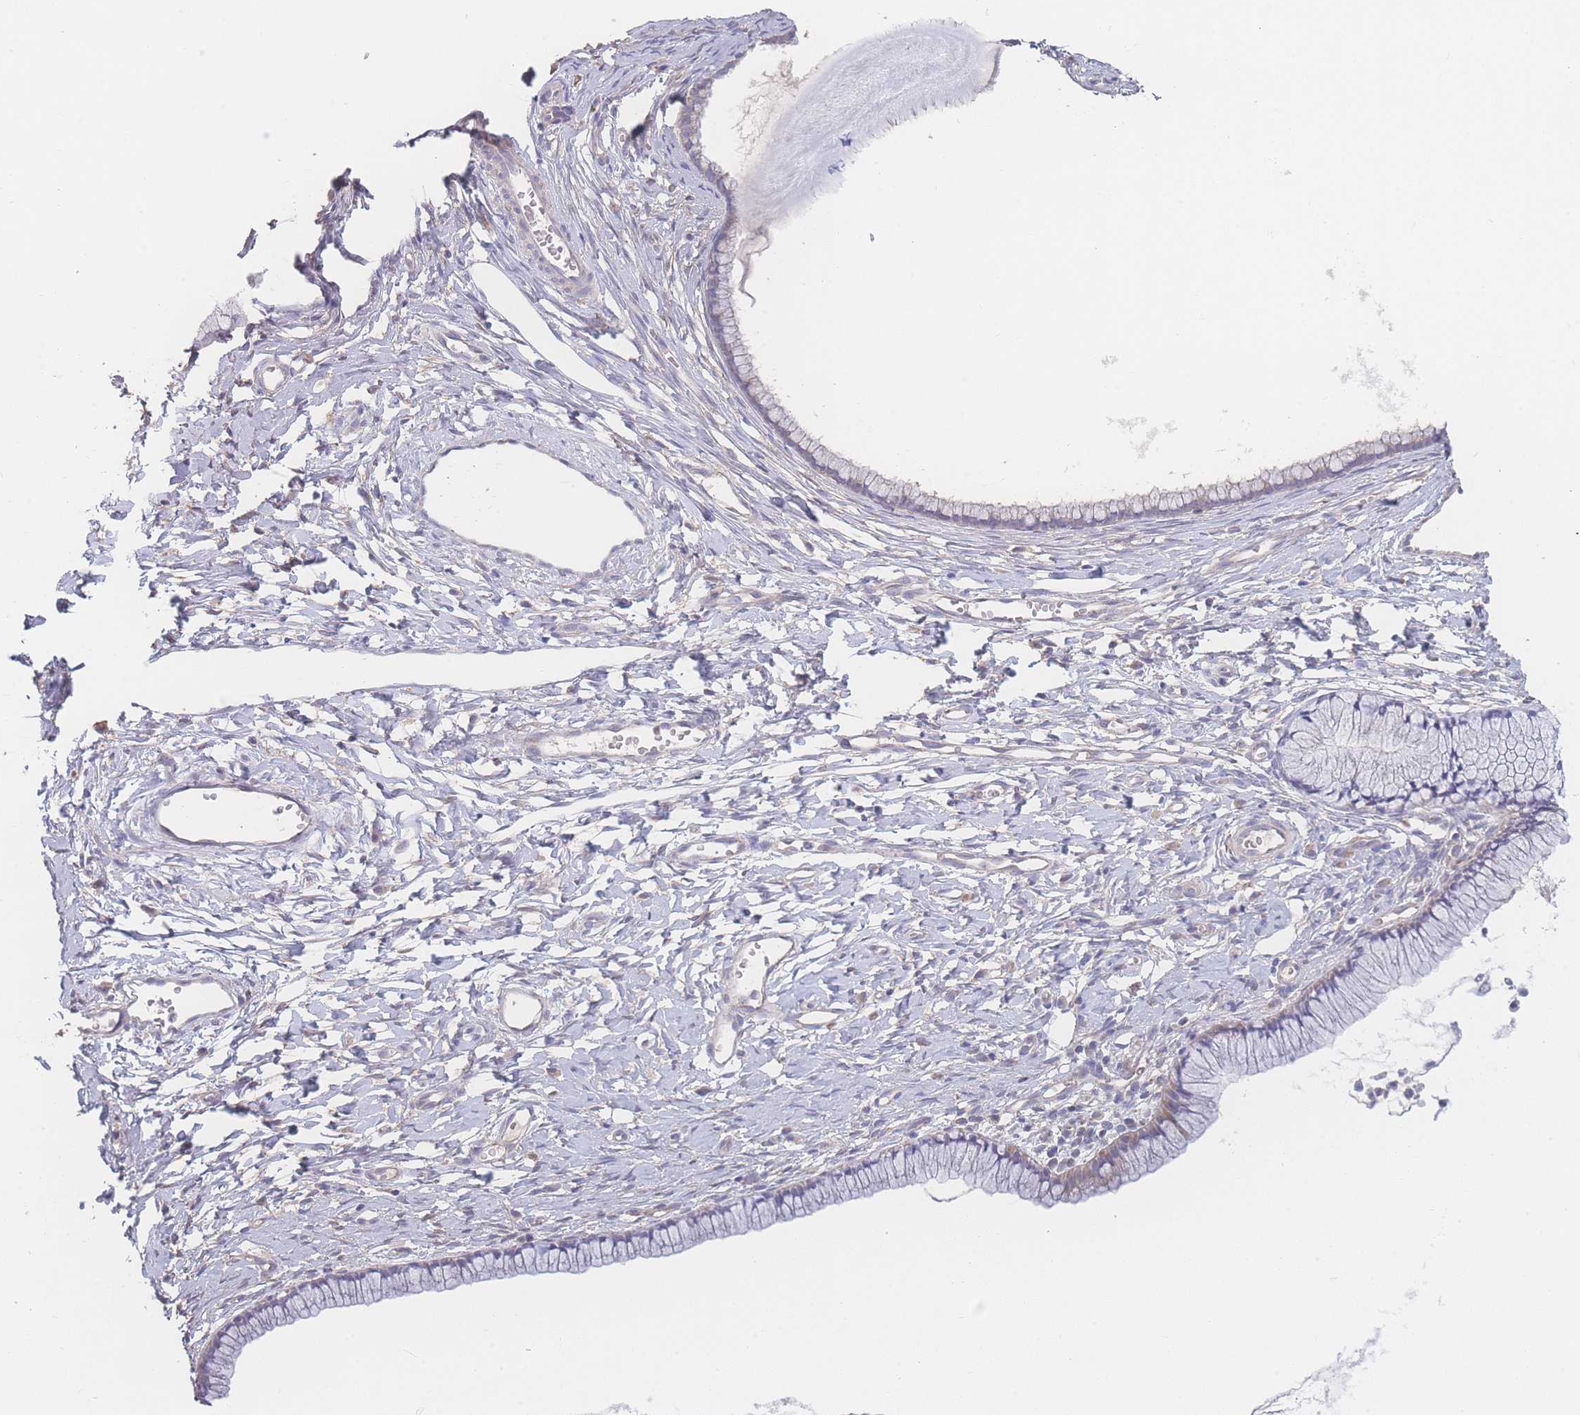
{"staining": {"intensity": "negative", "quantity": "none", "location": "none"}, "tissue": "cervix", "cell_type": "Glandular cells", "image_type": "normal", "snomed": [{"axis": "morphology", "description": "Normal tissue, NOS"}, {"axis": "topography", "description": "Cervix"}], "caption": "The histopathology image exhibits no significant staining in glandular cells of cervix.", "gene": "GIPR", "patient": {"sex": "female", "age": 40}}